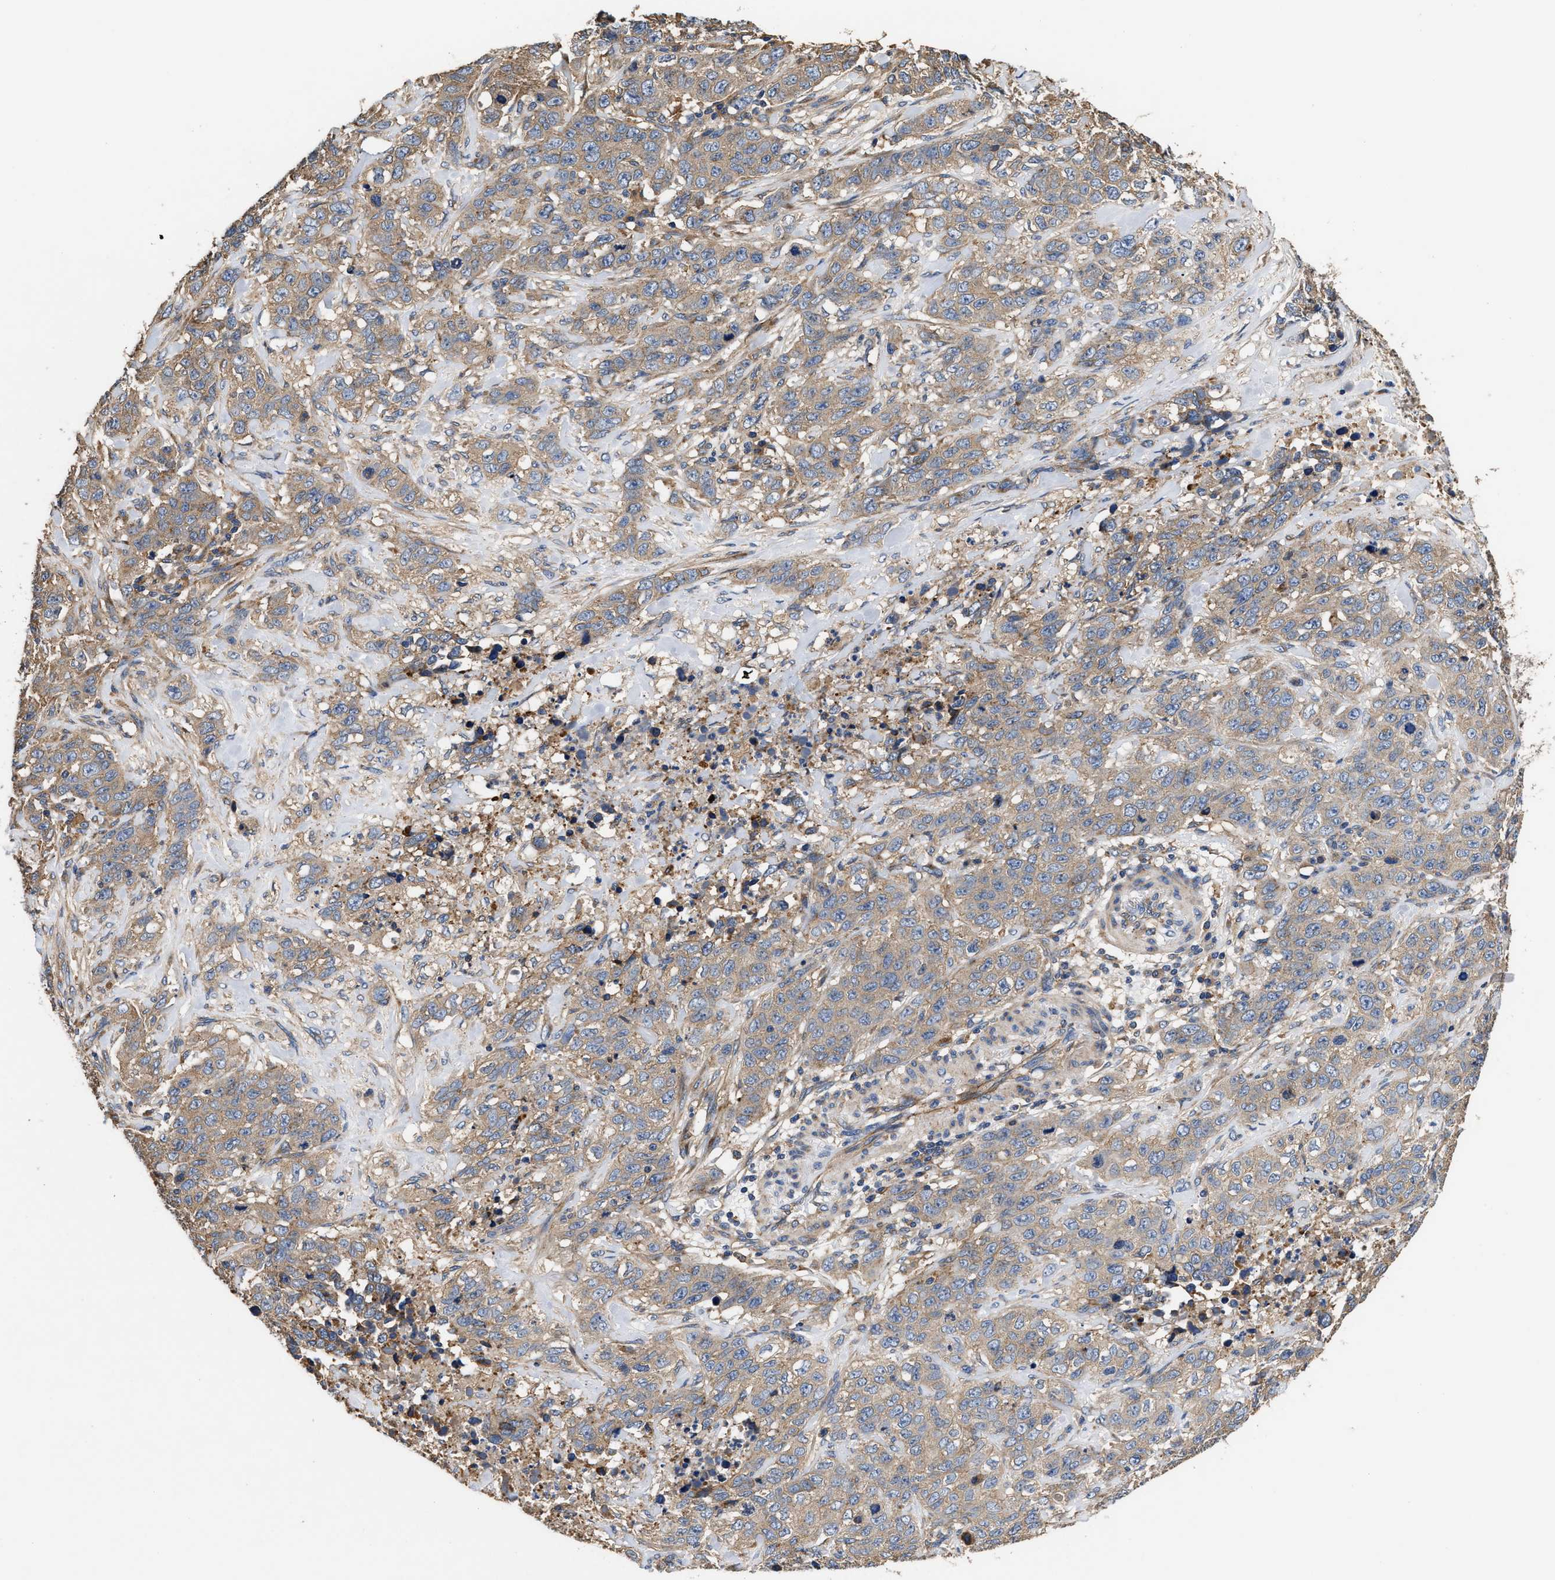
{"staining": {"intensity": "weak", "quantity": ">75%", "location": "cytoplasmic/membranous"}, "tissue": "stomach cancer", "cell_type": "Tumor cells", "image_type": "cancer", "snomed": [{"axis": "morphology", "description": "Adenocarcinoma, NOS"}, {"axis": "topography", "description": "Stomach"}], "caption": "High-magnification brightfield microscopy of stomach adenocarcinoma stained with DAB (brown) and counterstained with hematoxylin (blue). tumor cells exhibit weak cytoplasmic/membranous expression is identified in approximately>75% of cells. (Brightfield microscopy of DAB IHC at high magnification).", "gene": "KLB", "patient": {"sex": "male", "age": 48}}